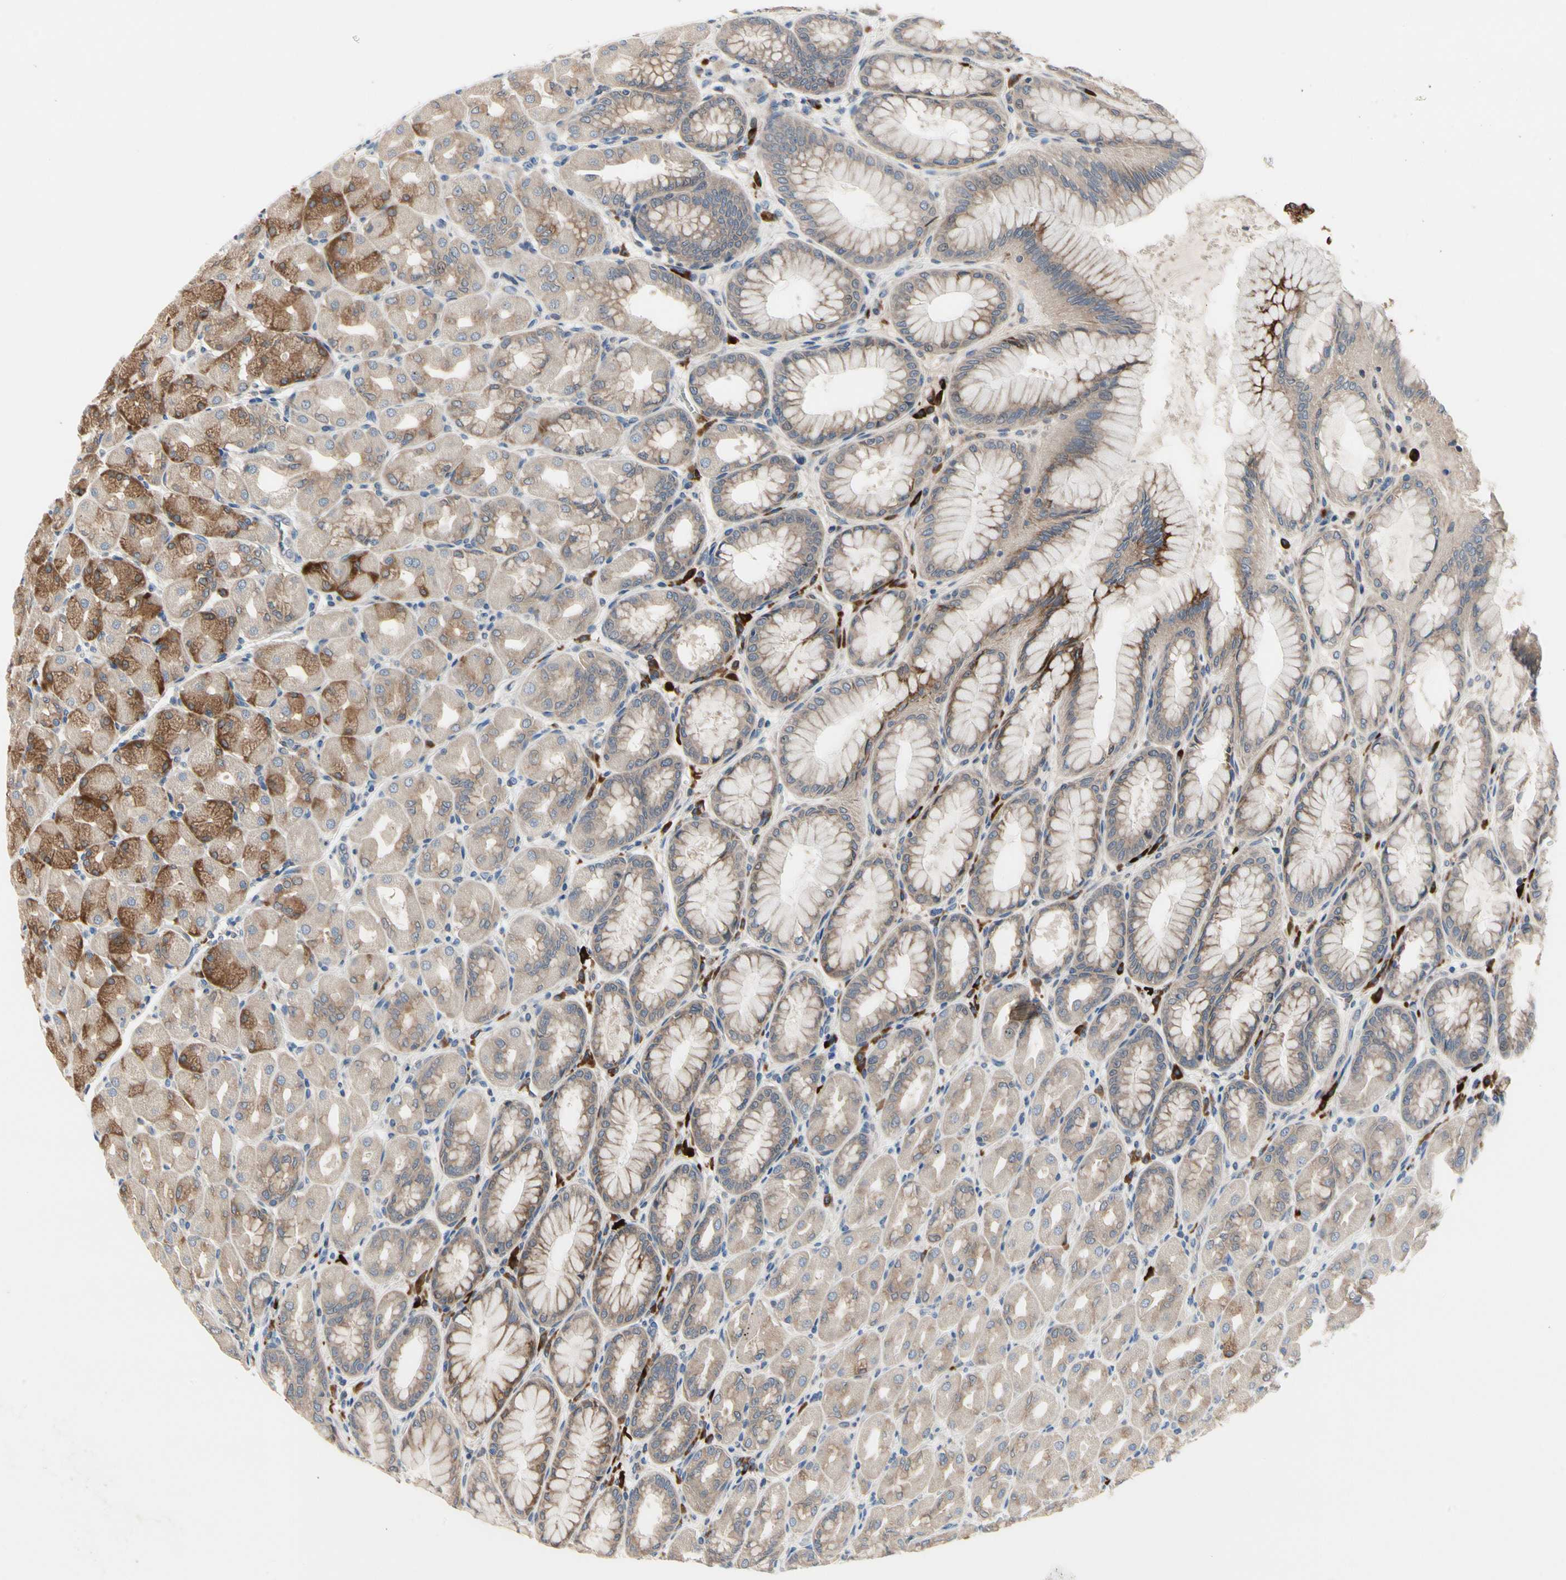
{"staining": {"intensity": "moderate", "quantity": "25%-75%", "location": "cytoplasmic/membranous"}, "tissue": "stomach", "cell_type": "Glandular cells", "image_type": "normal", "snomed": [{"axis": "morphology", "description": "Normal tissue, NOS"}, {"axis": "topography", "description": "Stomach, upper"}], "caption": "Immunohistochemical staining of unremarkable stomach shows medium levels of moderate cytoplasmic/membranous positivity in about 25%-75% of glandular cells.", "gene": "MMEL1", "patient": {"sex": "female", "age": 56}}